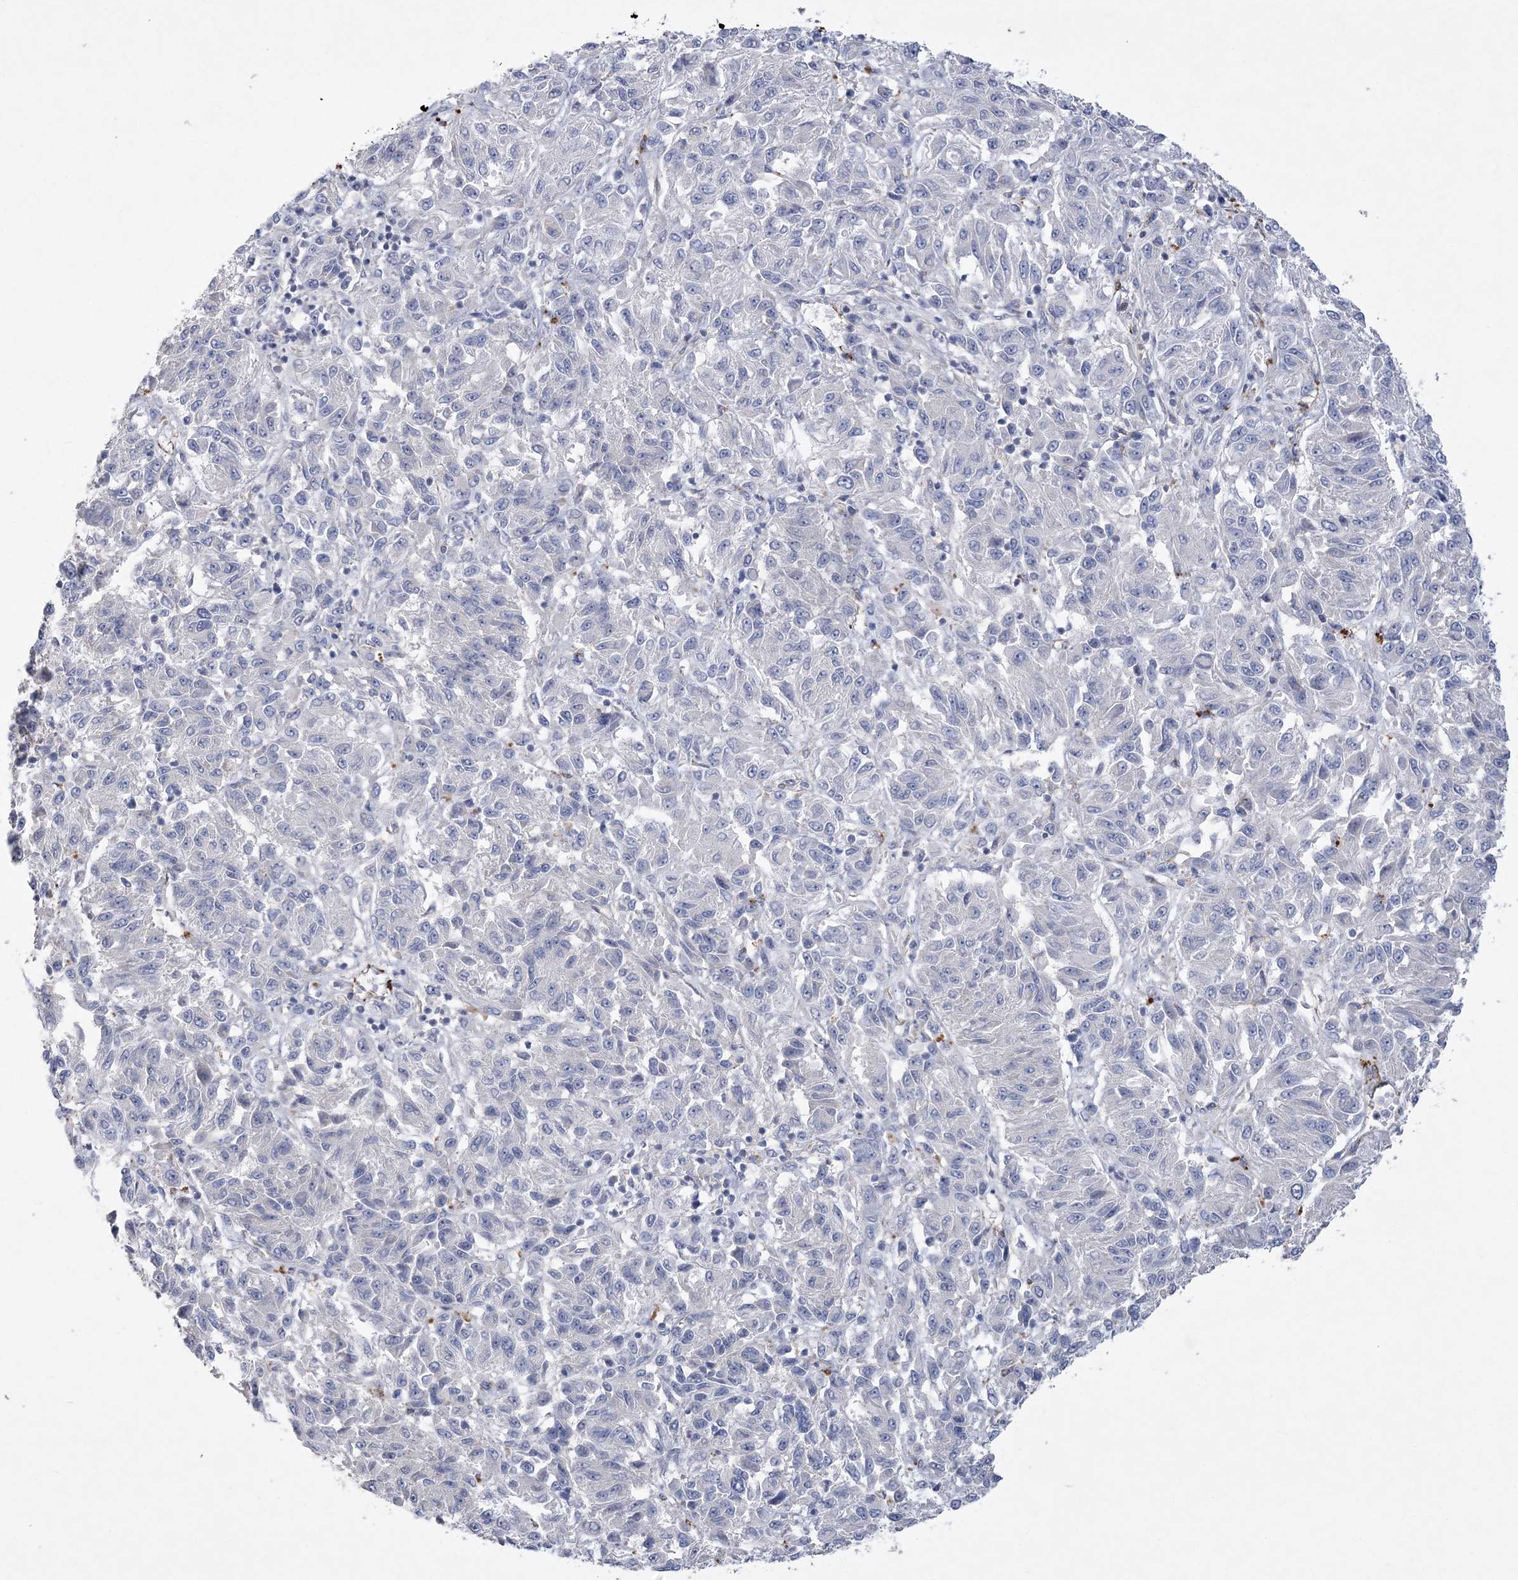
{"staining": {"intensity": "negative", "quantity": "none", "location": "none"}, "tissue": "melanoma", "cell_type": "Tumor cells", "image_type": "cancer", "snomed": [{"axis": "morphology", "description": "Malignant melanoma, Metastatic site"}, {"axis": "topography", "description": "Lung"}], "caption": "High magnification brightfield microscopy of malignant melanoma (metastatic site) stained with DAB (brown) and counterstained with hematoxylin (blue): tumor cells show no significant positivity. (Immunohistochemistry, brightfield microscopy, high magnification).", "gene": "ARSJ", "patient": {"sex": "male", "age": 64}}